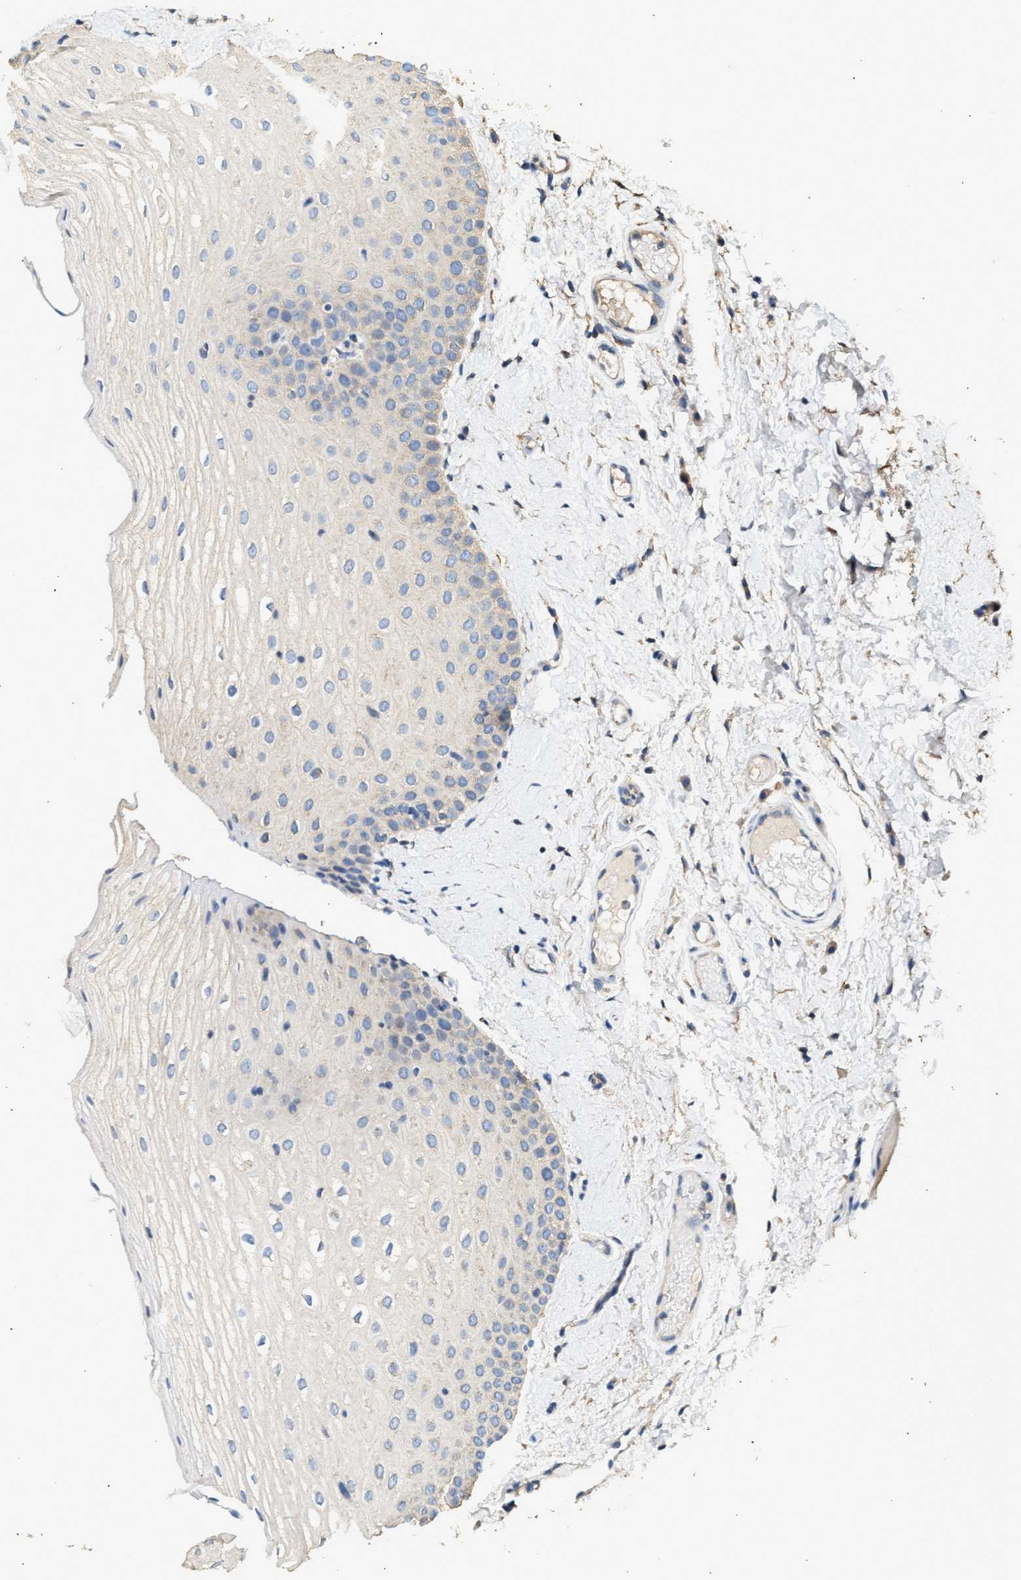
{"staining": {"intensity": "weak", "quantity": "<25%", "location": "cytoplasmic/membranous"}, "tissue": "oral mucosa", "cell_type": "Squamous epithelial cells", "image_type": "normal", "snomed": [{"axis": "morphology", "description": "Normal tissue, NOS"}, {"axis": "topography", "description": "Skin"}, {"axis": "topography", "description": "Oral tissue"}], "caption": "DAB immunohistochemical staining of normal human oral mucosa demonstrates no significant expression in squamous epithelial cells.", "gene": "WDR31", "patient": {"sex": "male", "age": 84}}